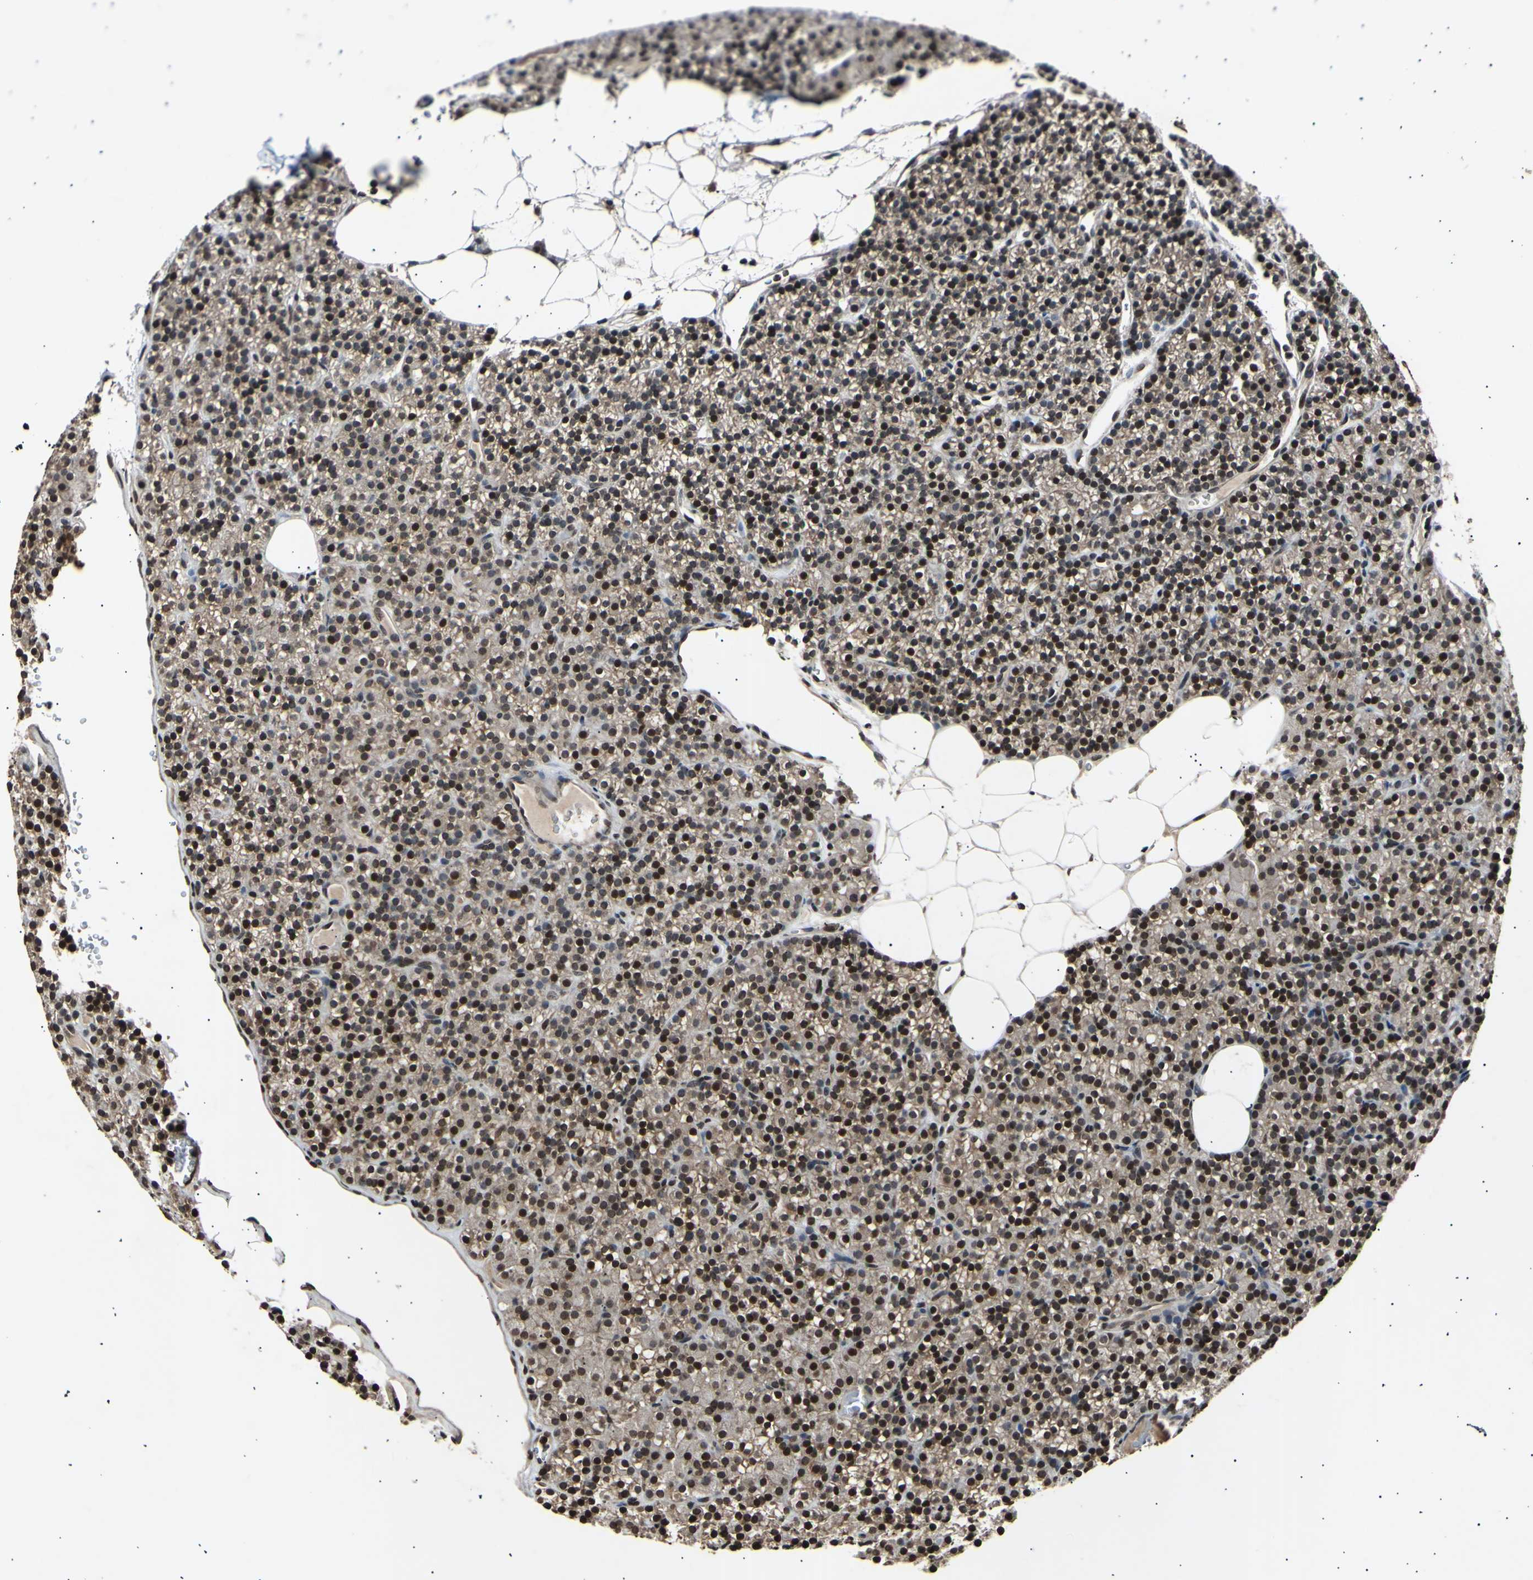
{"staining": {"intensity": "moderate", "quantity": ">75%", "location": "cytoplasmic/membranous,nuclear"}, "tissue": "parathyroid gland", "cell_type": "Glandular cells", "image_type": "normal", "snomed": [{"axis": "morphology", "description": "Normal tissue, NOS"}, {"axis": "morphology", "description": "Hyperplasia, NOS"}, {"axis": "topography", "description": "Parathyroid gland"}], "caption": "Unremarkable parathyroid gland reveals moderate cytoplasmic/membranous,nuclear expression in about >75% of glandular cells.", "gene": "ANAPC7", "patient": {"sex": "male", "age": 44}}